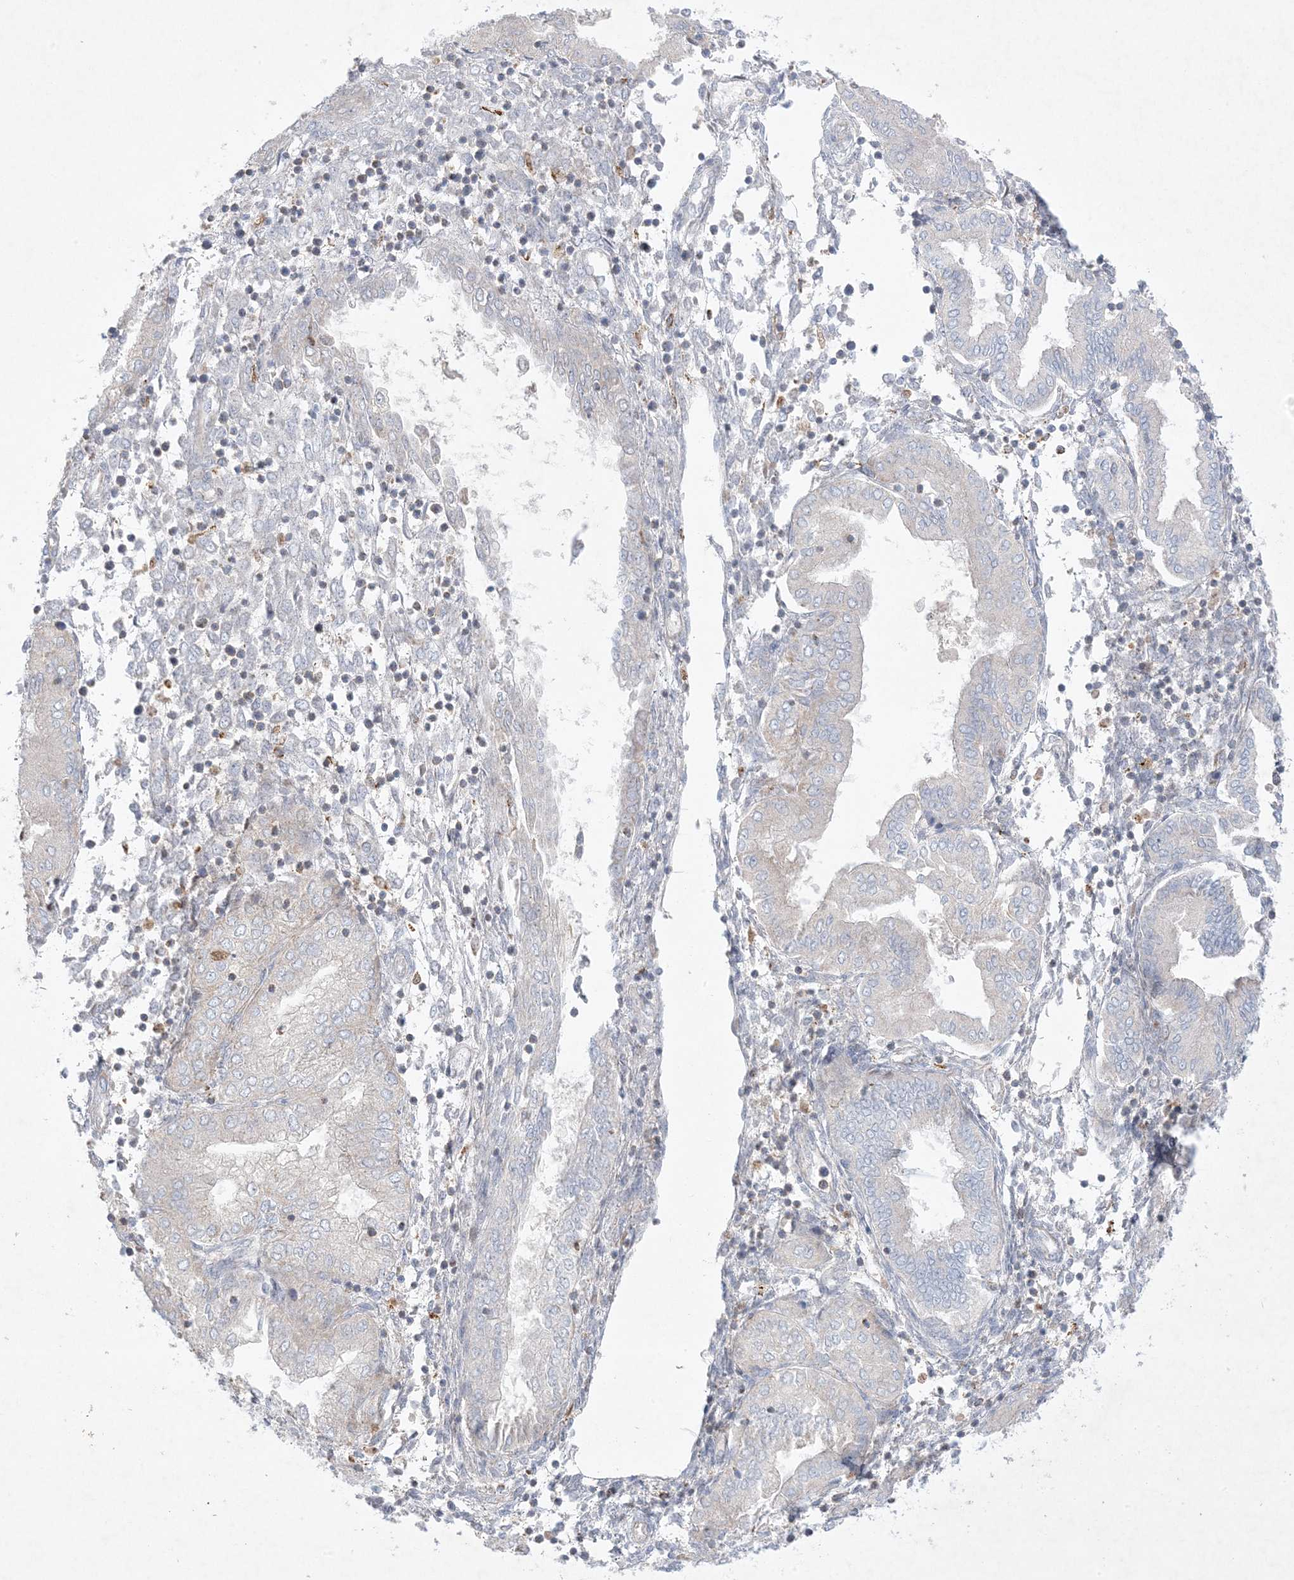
{"staining": {"intensity": "negative", "quantity": "none", "location": "none"}, "tissue": "endometrium", "cell_type": "Cells in endometrial stroma", "image_type": "normal", "snomed": [{"axis": "morphology", "description": "Normal tissue, NOS"}, {"axis": "topography", "description": "Endometrium"}], "caption": "The immunohistochemistry photomicrograph has no significant positivity in cells in endometrial stroma of endometrium.", "gene": "KCTD6", "patient": {"sex": "female", "age": 53}}